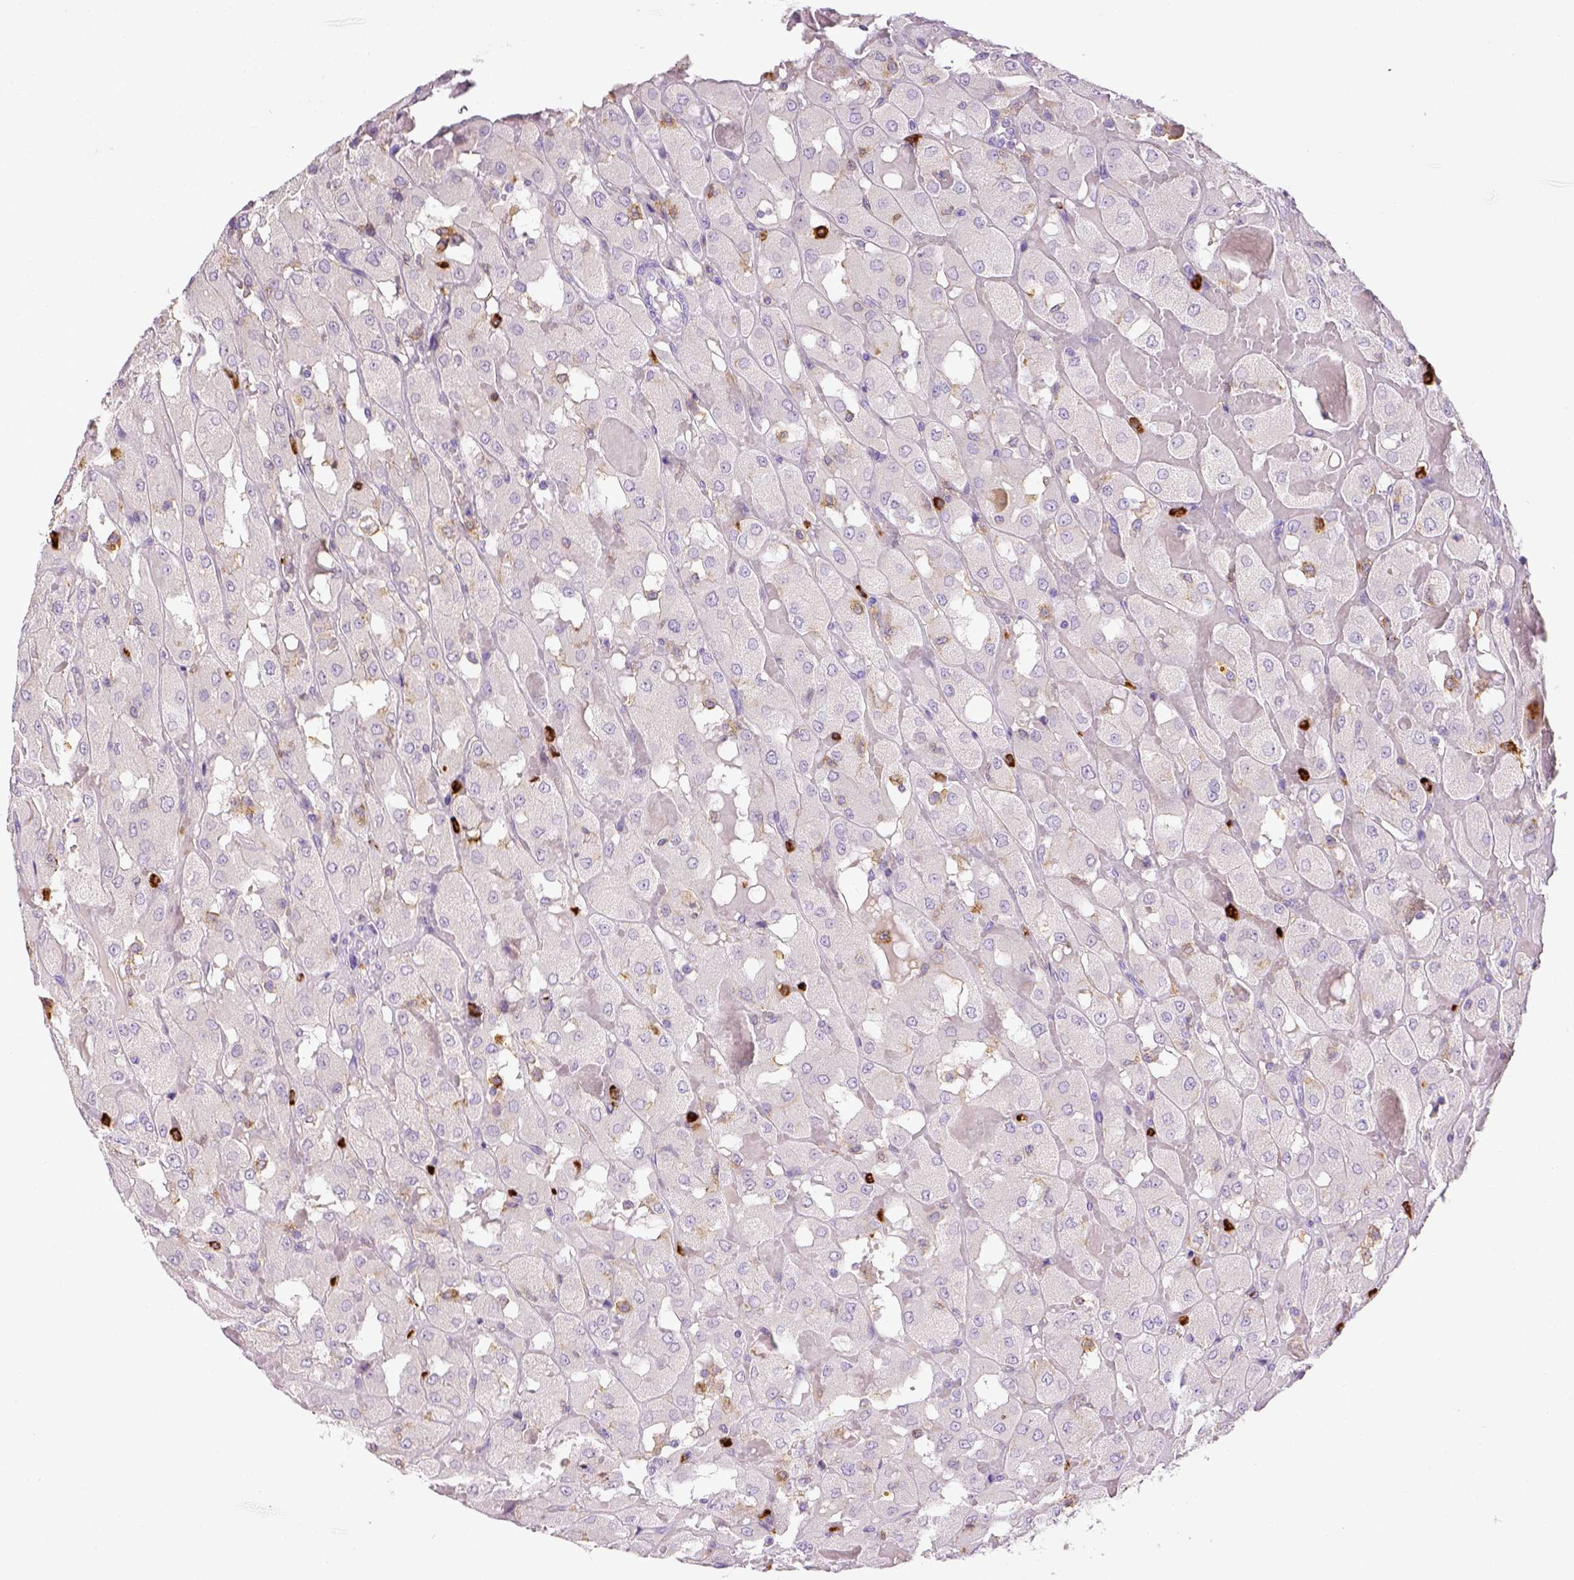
{"staining": {"intensity": "negative", "quantity": "none", "location": "none"}, "tissue": "renal cancer", "cell_type": "Tumor cells", "image_type": "cancer", "snomed": [{"axis": "morphology", "description": "Adenocarcinoma, NOS"}, {"axis": "topography", "description": "Kidney"}], "caption": "A micrograph of human renal cancer is negative for staining in tumor cells.", "gene": "ITGAM", "patient": {"sex": "male", "age": 72}}